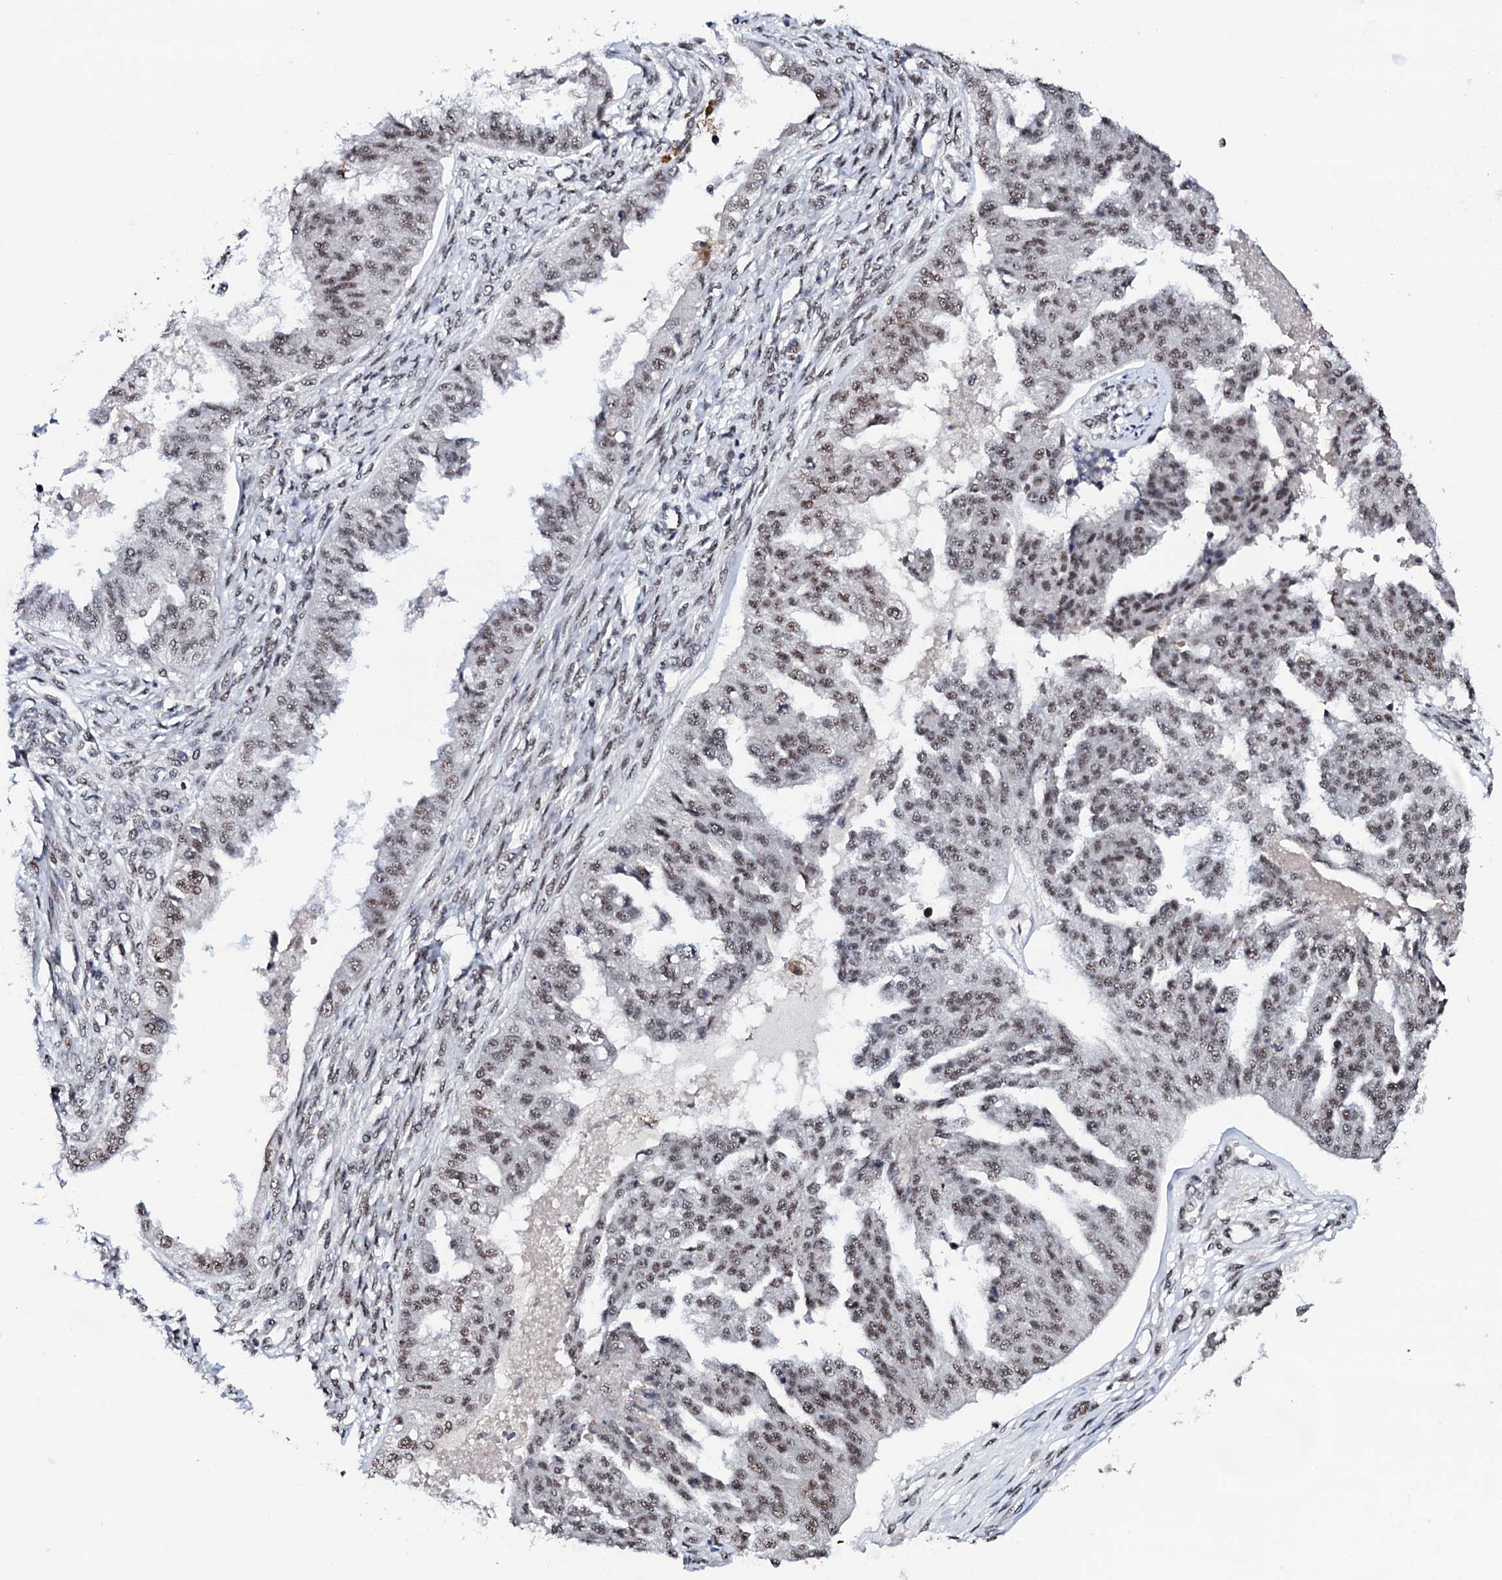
{"staining": {"intensity": "moderate", "quantity": ">75%", "location": "nuclear"}, "tissue": "ovarian cancer", "cell_type": "Tumor cells", "image_type": "cancer", "snomed": [{"axis": "morphology", "description": "Cystadenocarcinoma, serous, NOS"}, {"axis": "topography", "description": "Ovary"}], "caption": "A brown stain labels moderate nuclear expression of a protein in human ovarian cancer tumor cells. The protein is stained brown, and the nuclei are stained in blue (DAB IHC with brightfield microscopy, high magnification).", "gene": "PRPF18", "patient": {"sex": "female", "age": 58}}